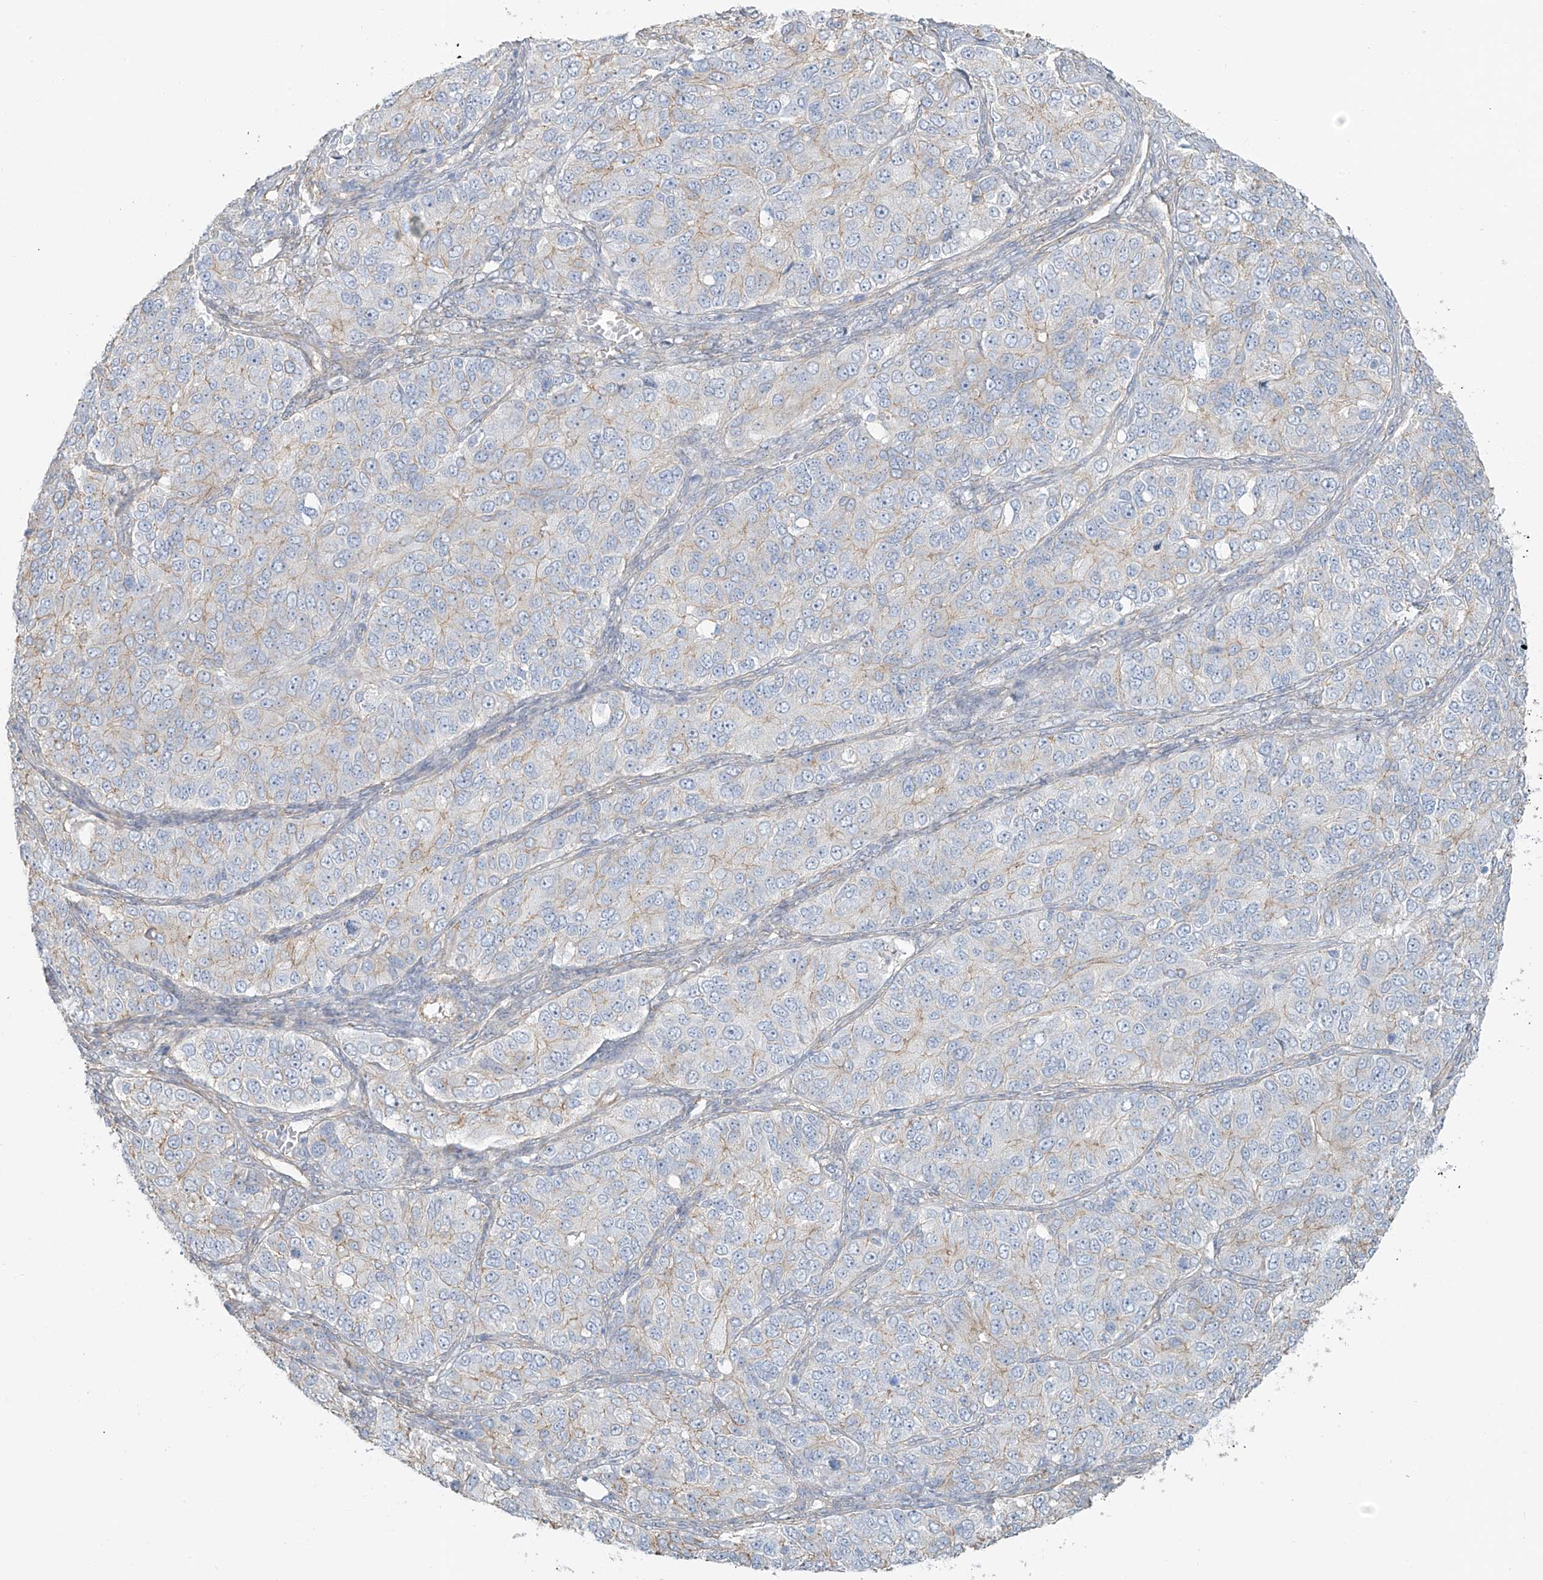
{"staining": {"intensity": "negative", "quantity": "none", "location": "none"}, "tissue": "ovarian cancer", "cell_type": "Tumor cells", "image_type": "cancer", "snomed": [{"axis": "morphology", "description": "Carcinoma, endometroid"}, {"axis": "topography", "description": "Ovary"}], "caption": "Photomicrograph shows no significant protein expression in tumor cells of endometroid carcinoma (ovarian).", "gene": "TUBE1", "patient": {"sex": "female", "age": 51}}